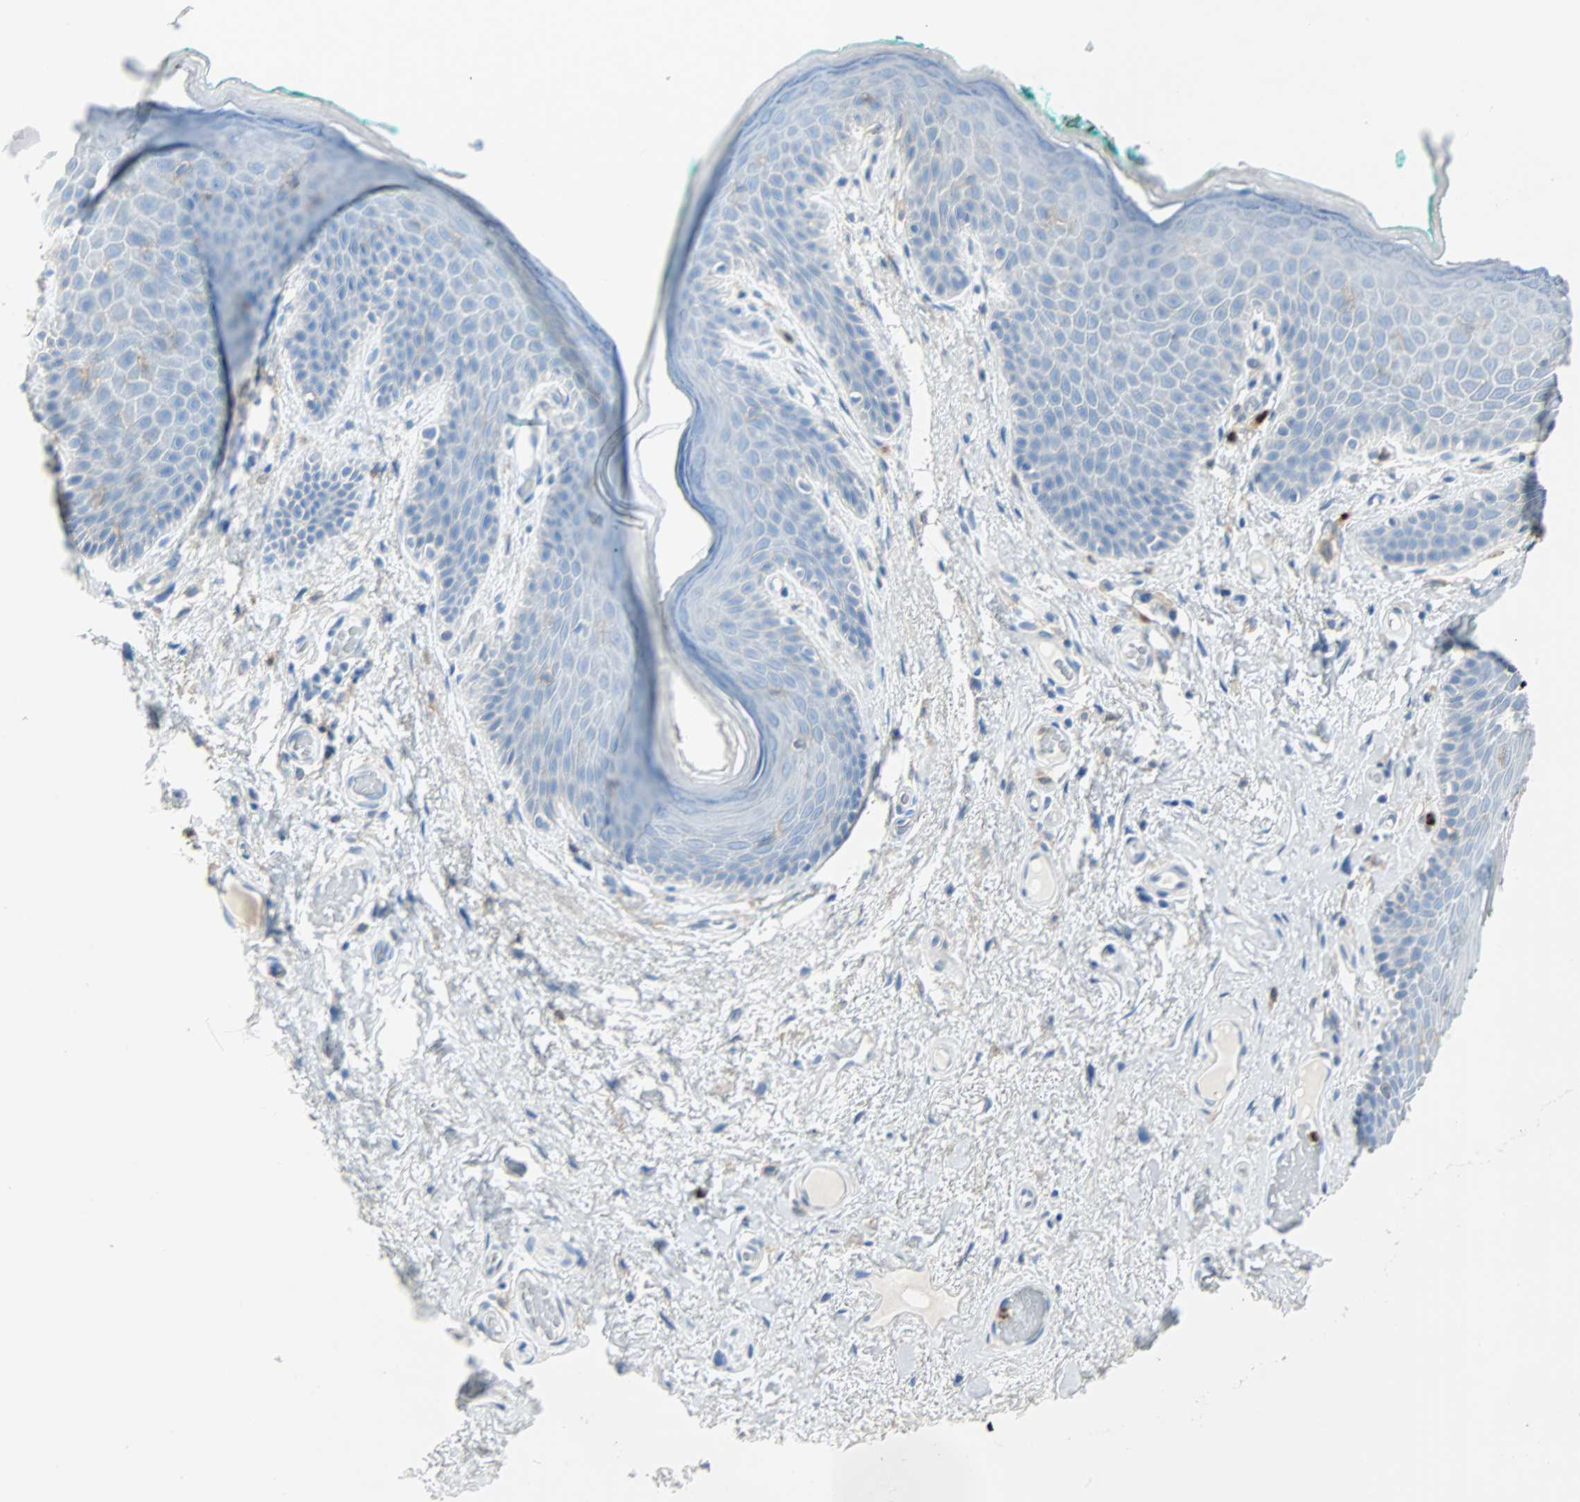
{"staining": {"intensity": "negative", "quantity": "none", "location": "none"}, "tissue": "skin", "cell_type": "Epidermal cells", "image_type": "normal", "snomed": [{"axis": "morphology", "description": "Normal tissue, NOS"}, {"axis": "topography", "description": "Anal"}], "caption": "This is an immunohistochemistry (IHC) micrograph of benign skin. There is no expression in epidermal cells.", "gene": "CLEC4A", "patient": {"sex": "male", "age": 74}}